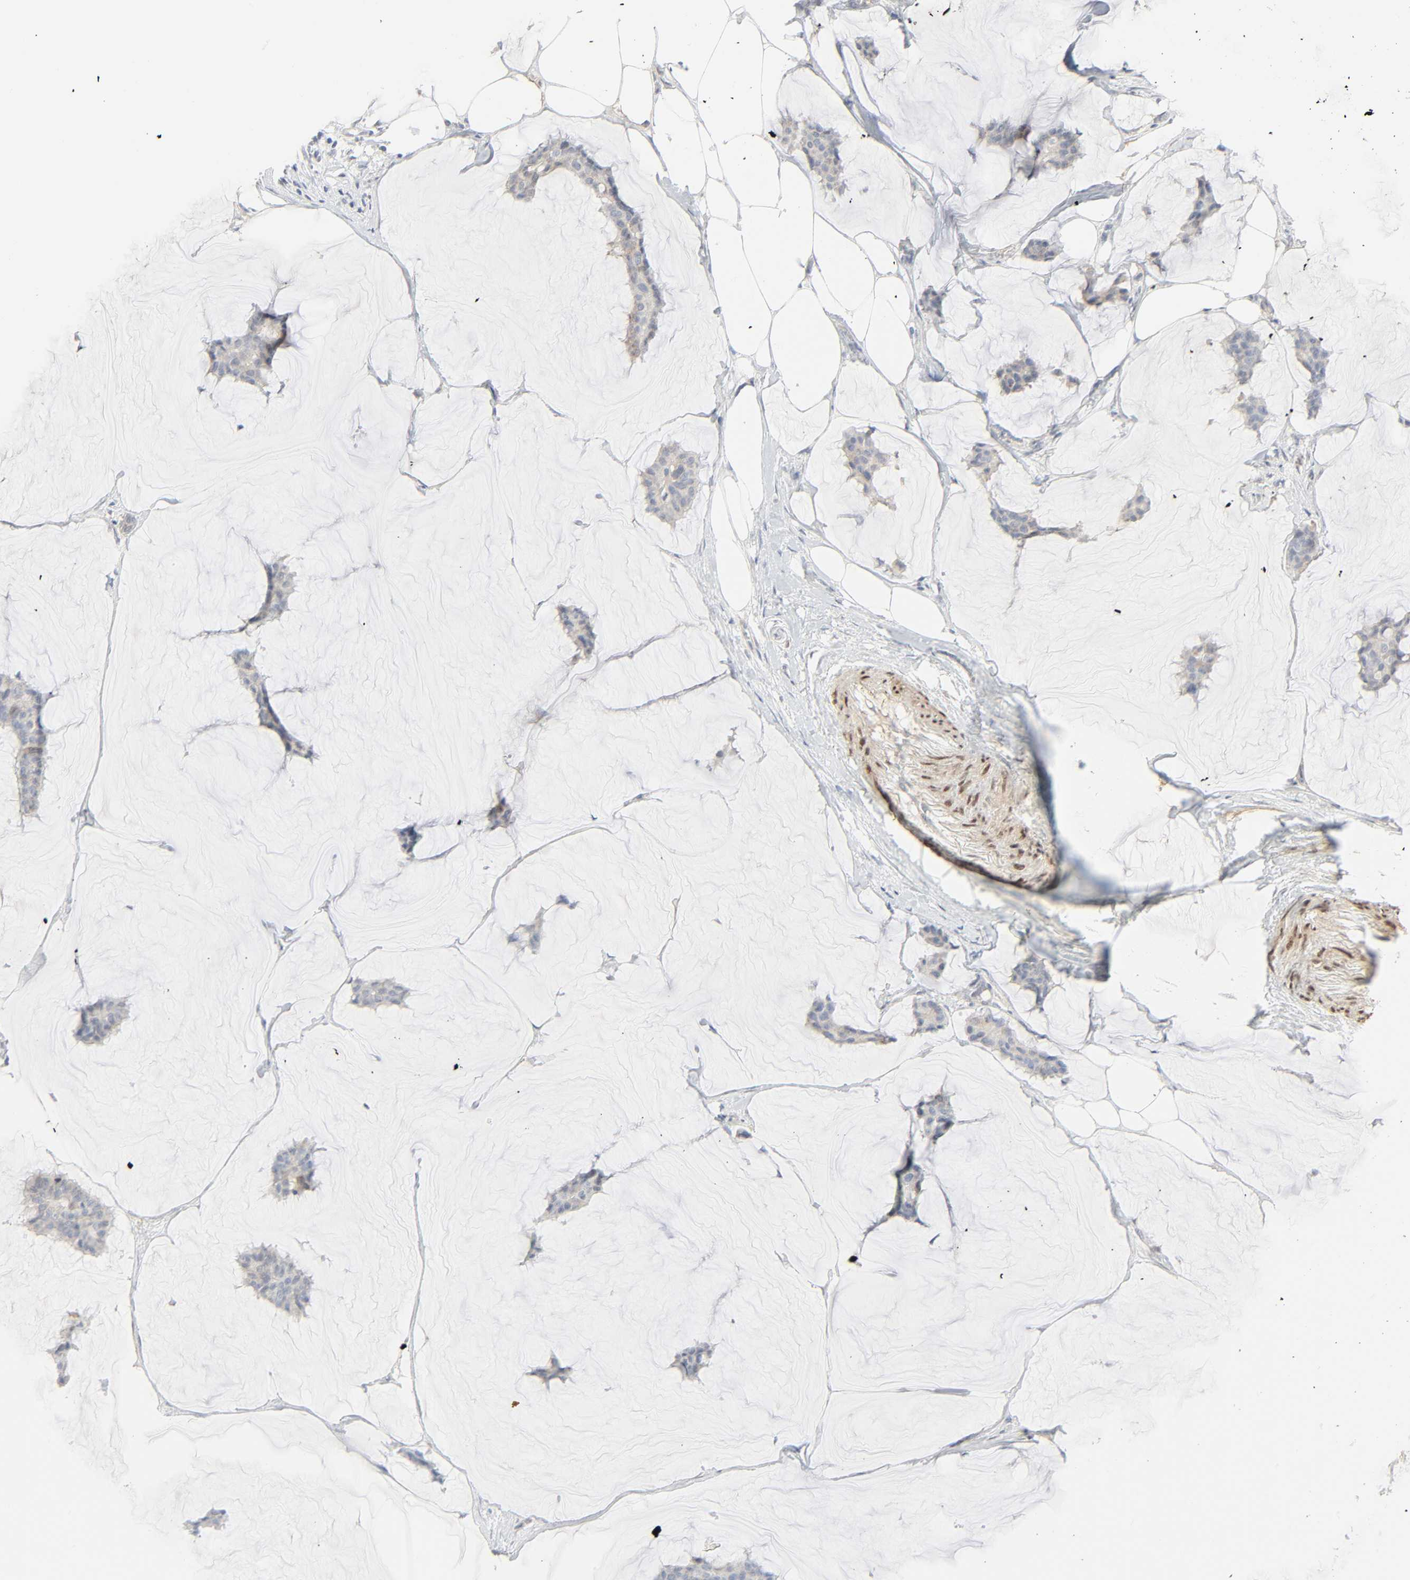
{"staining": {"intensity": "weak", "quantity": "25%-75%", "location": "cytoplasmic/membranous"}, "tissue": "breast cancer", "cell_type": "Tumor cells", "image_type": "cancer", "snomed": [{"axis": "morphology", "description": "Duct carcinoma"}, {"axis": "topography", "description": "Breast"}], "caption": "Immunohistochemistry (DAB (3,3'-diaminobenzidine)) staining of infiltrating ductal carcinoma (breast) shows weak cytoplasmic/membranous protein staining in approximately 25%-75% of tumor cells. The staining is performed using DAB brown chromogen to label protein expression. The nuclei are counter-stained blue using hematoxylin.", "gene": "ZBTB16", "patient": {"sex": "female", "age": 93}}